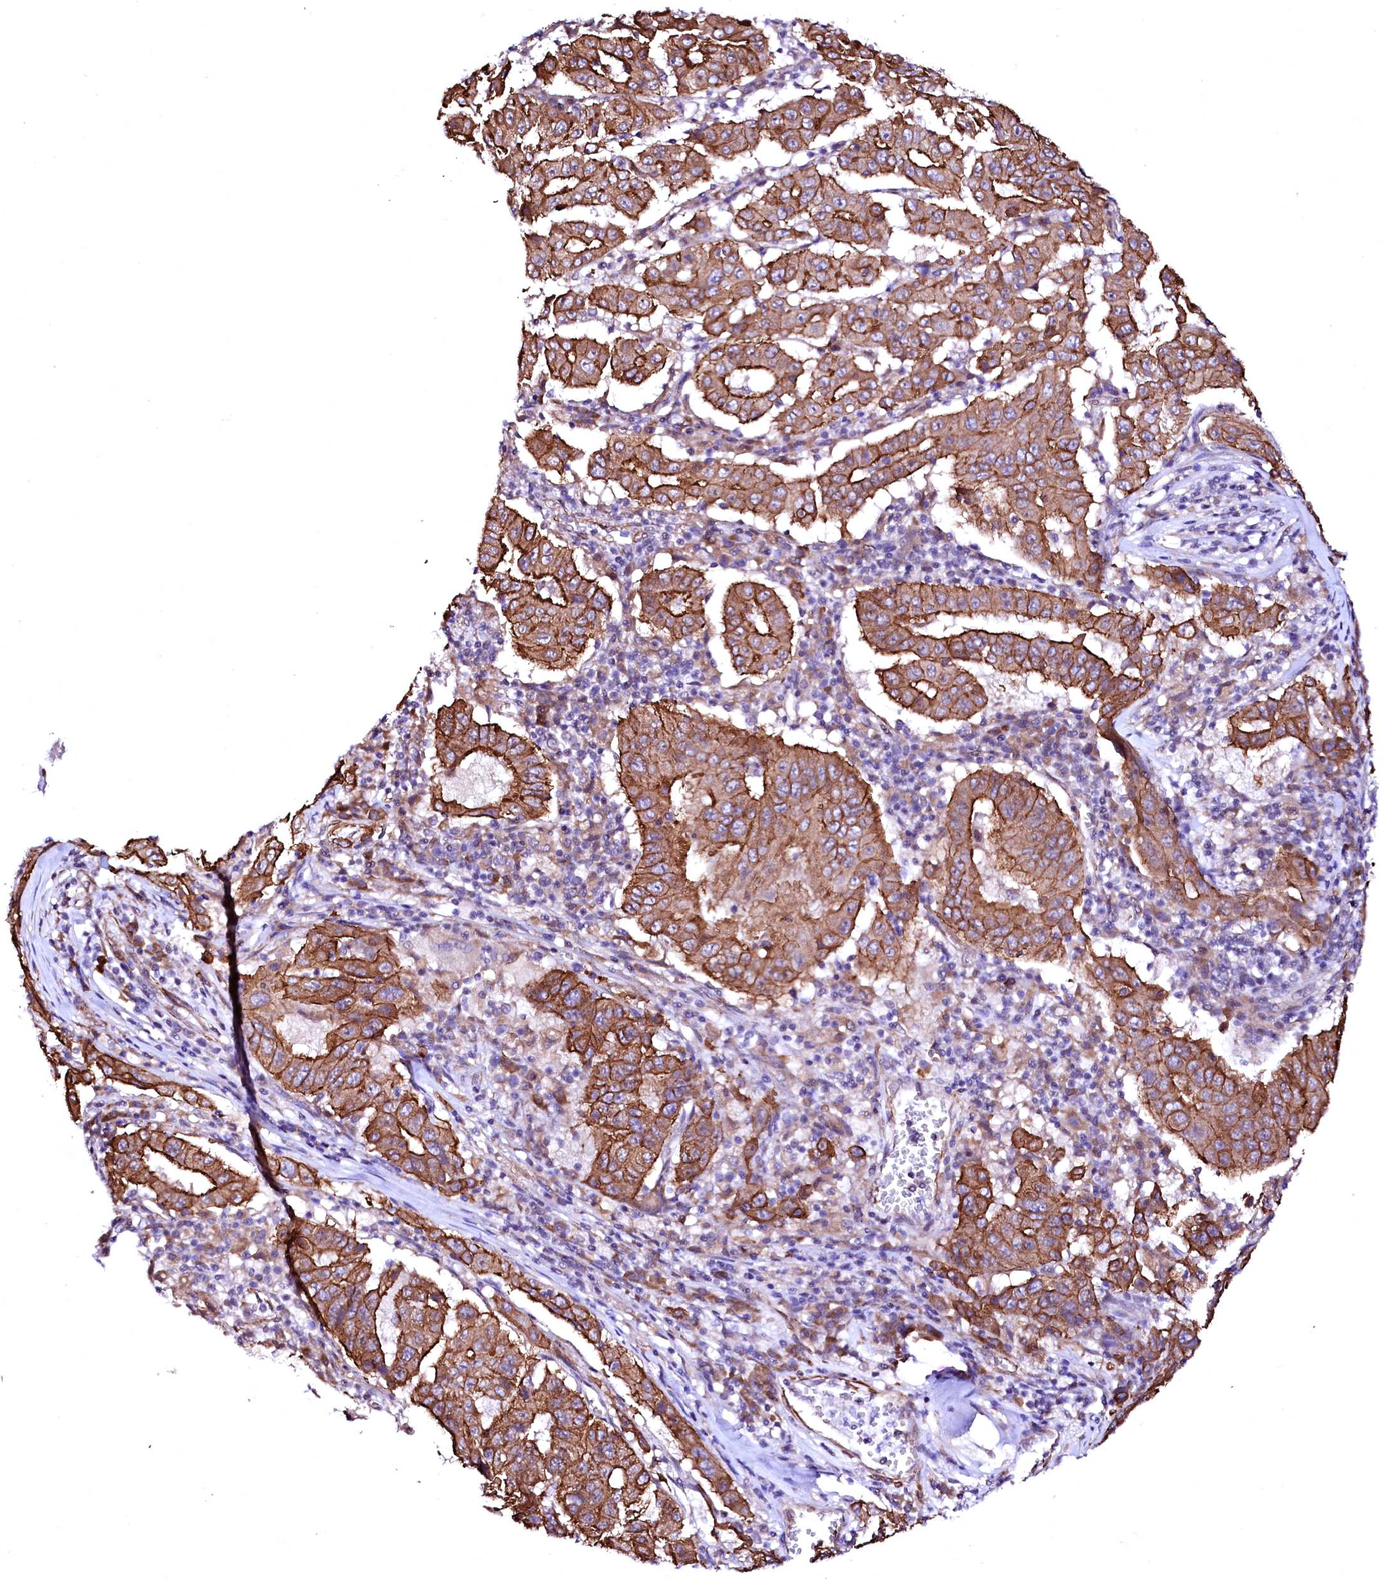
{"staining": {"intensity": "strong", "quantity": ">75%", "location": "cytoplasmic/membranous"}, "tissue": "pancreatic cancer", "cell_type": "Tumor cells", "image_type": "cancer", "snomed": [{"axis": "morphology", "description": "Adenocarcinoma, NOS"}, {"axis": "topography", "description": "Pancreas"}], "caption": "A high amount of strong cytoplasmic/membranous expression is present in approximately >75% of tumor cells in pancreatic cancer (adenocarcinoma) tissue. (DAB (3,3'-diaminobenzidine) IHC, brown staining for protein, blue staining for nuclei).", "gene": "GPR176", "patient": {"sex": "male", "age": 63}}